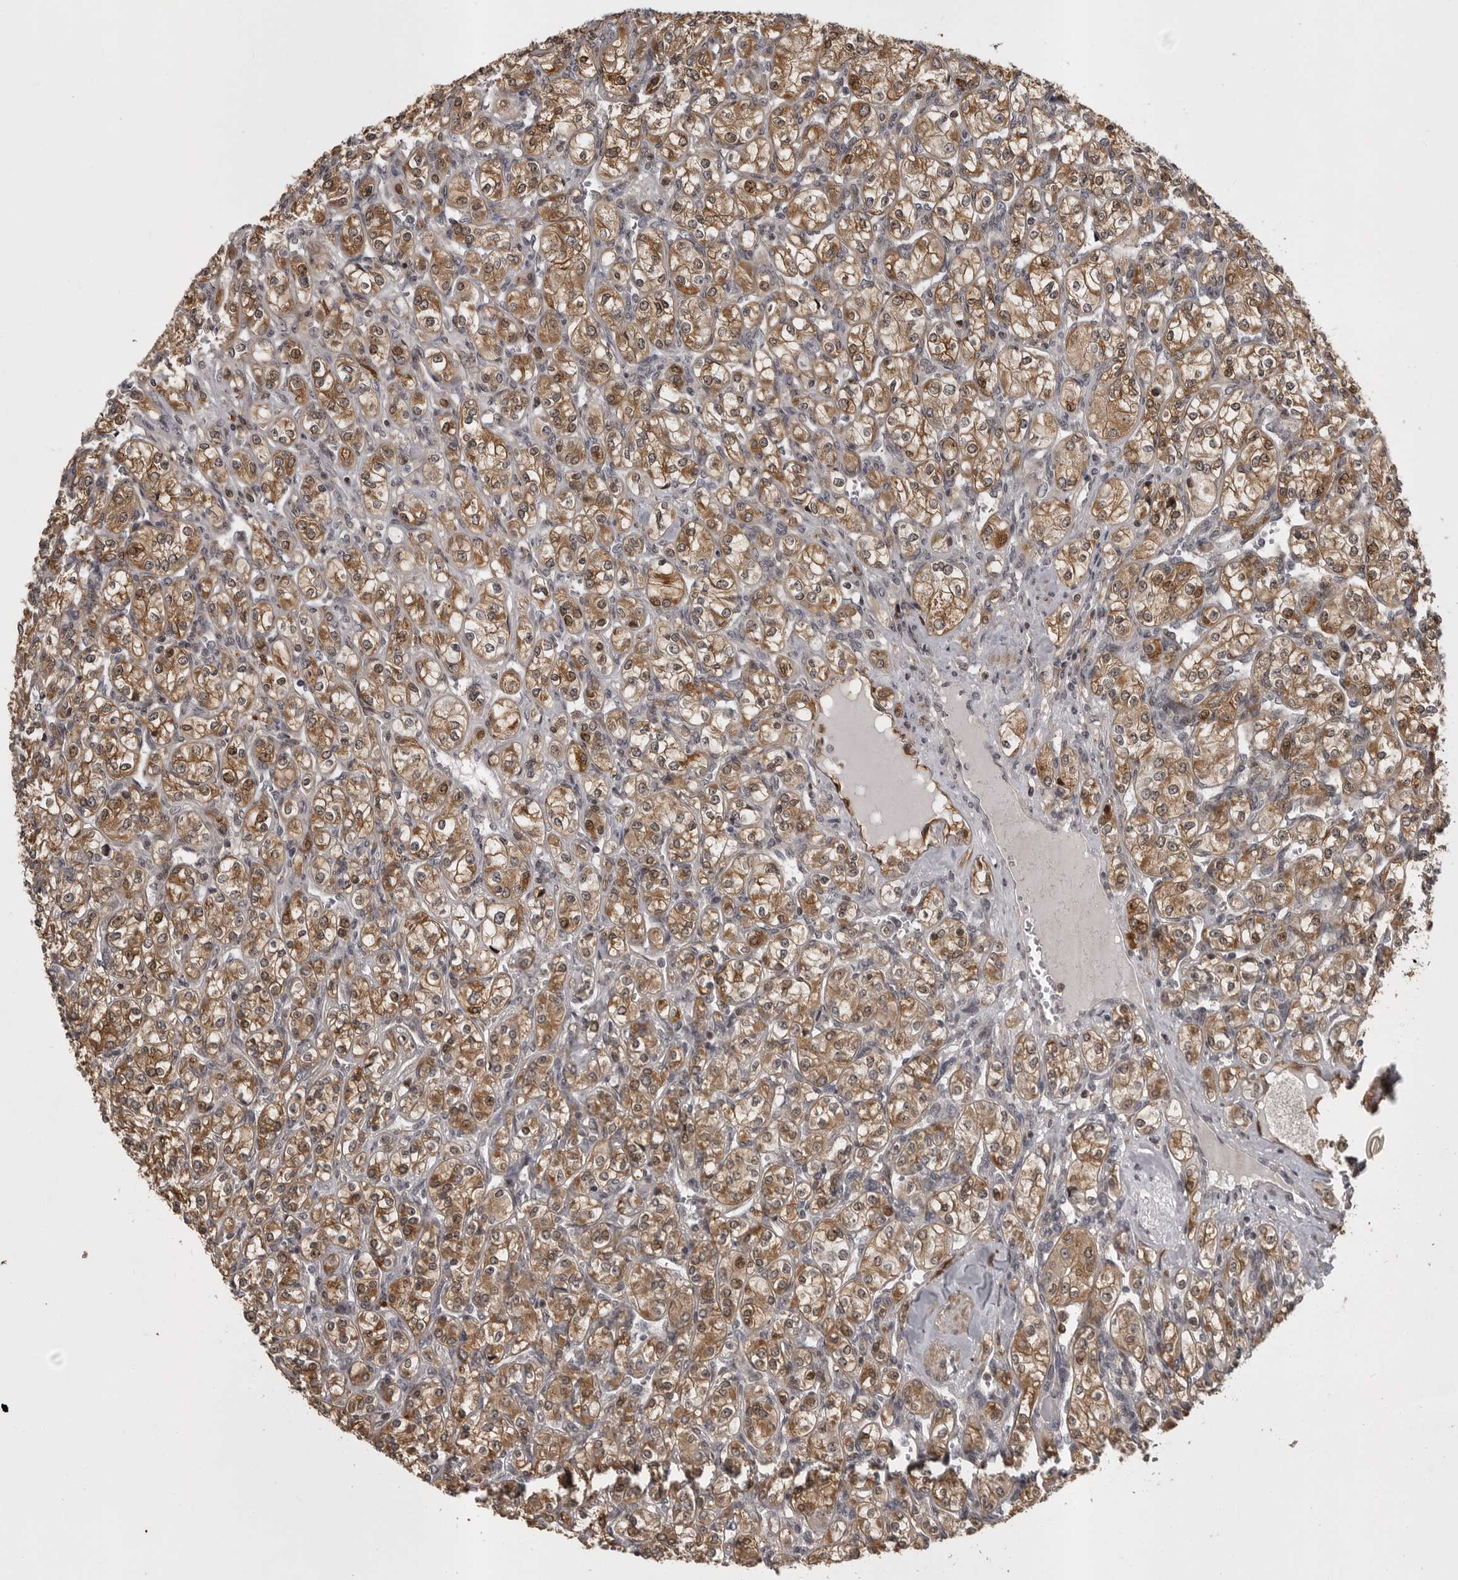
{"staining": {"intensity": "moderate", "quantity": ">75%", "location": "cytoplasmic/membranous"}, "tissue": "renal cancer", "cell_type": "Tumor cells", "image_type": "cancer", "snomed": [{"axis": "morphology", "description": "Adenocarcinoma, NOS"}, {"axis": "topography", "description": "Kidney"}], "caption": "Immunohistochemistry (IHC) (DAB (3,3'-diaminobenzidine)) staining of renal cancer demonstrates moderate cytoplasmic/membranous protein positivity in approximately >75% of tumor cells.", "gene": "SNX16", "patient": {"sex": "male", "age": 77}}